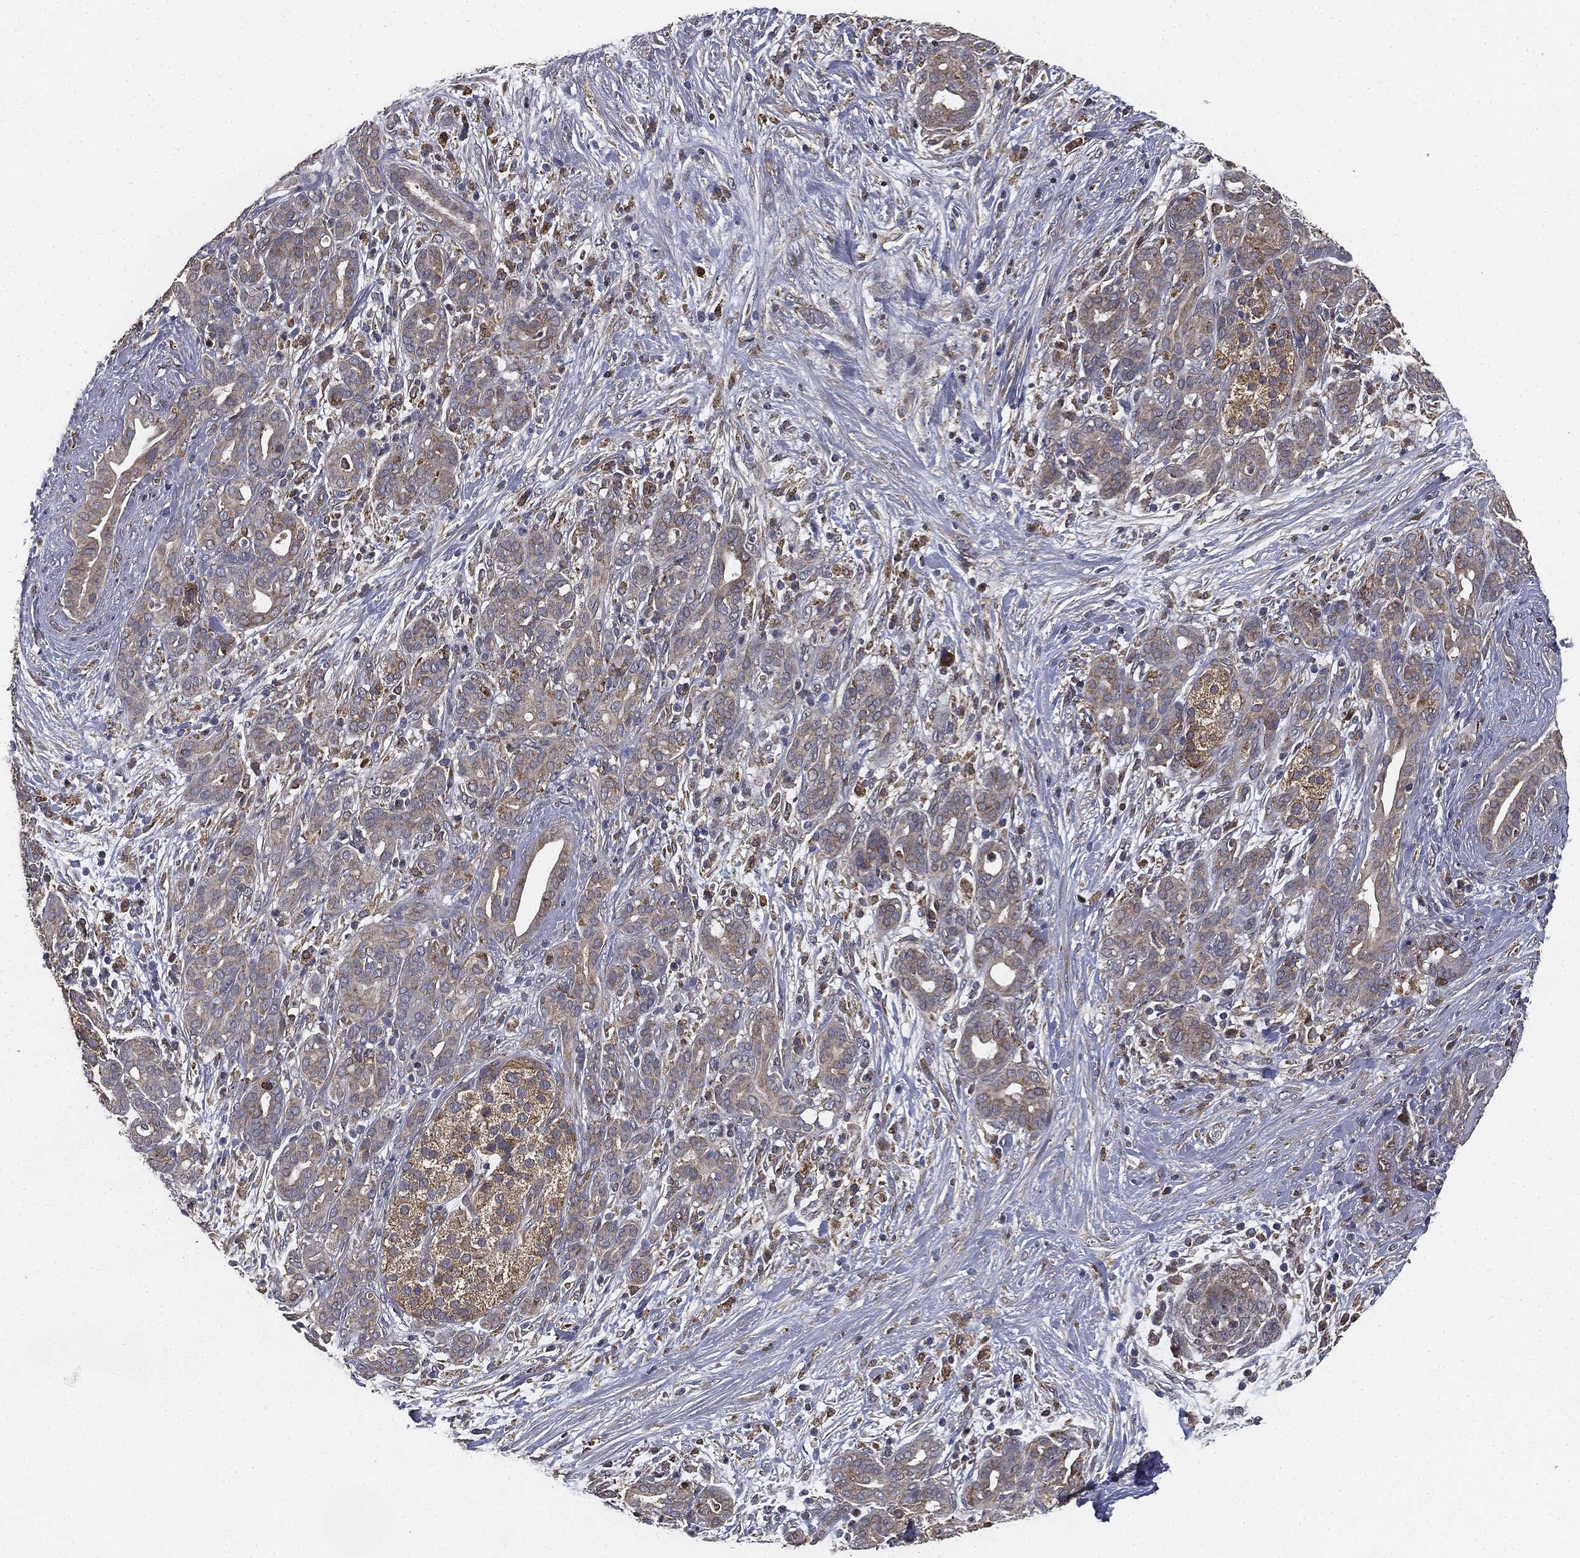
{"staining": {"intensity": "weak", "quantity": "<25%", "location": "cytoplasmic/membranous"}, "tissue": "pancreatic cancer", "cell_type": "Tumor cells", "image_type": "cancer", "snomed": [{"axis": "morphology", "description": "Adenocarcinoma, NOS"}, {"axis": "topography", "description": "Pancreas"}], "caption": "The image reveals no significant expression in tumor cells of pancreatic adenocarcinoma. (Brightfield microscopy of DAB (3,3'-diaminobenzidine) IHC at high magnification).", "gene": "MIER2", "patient": {"sex": "male", "age": 44}}